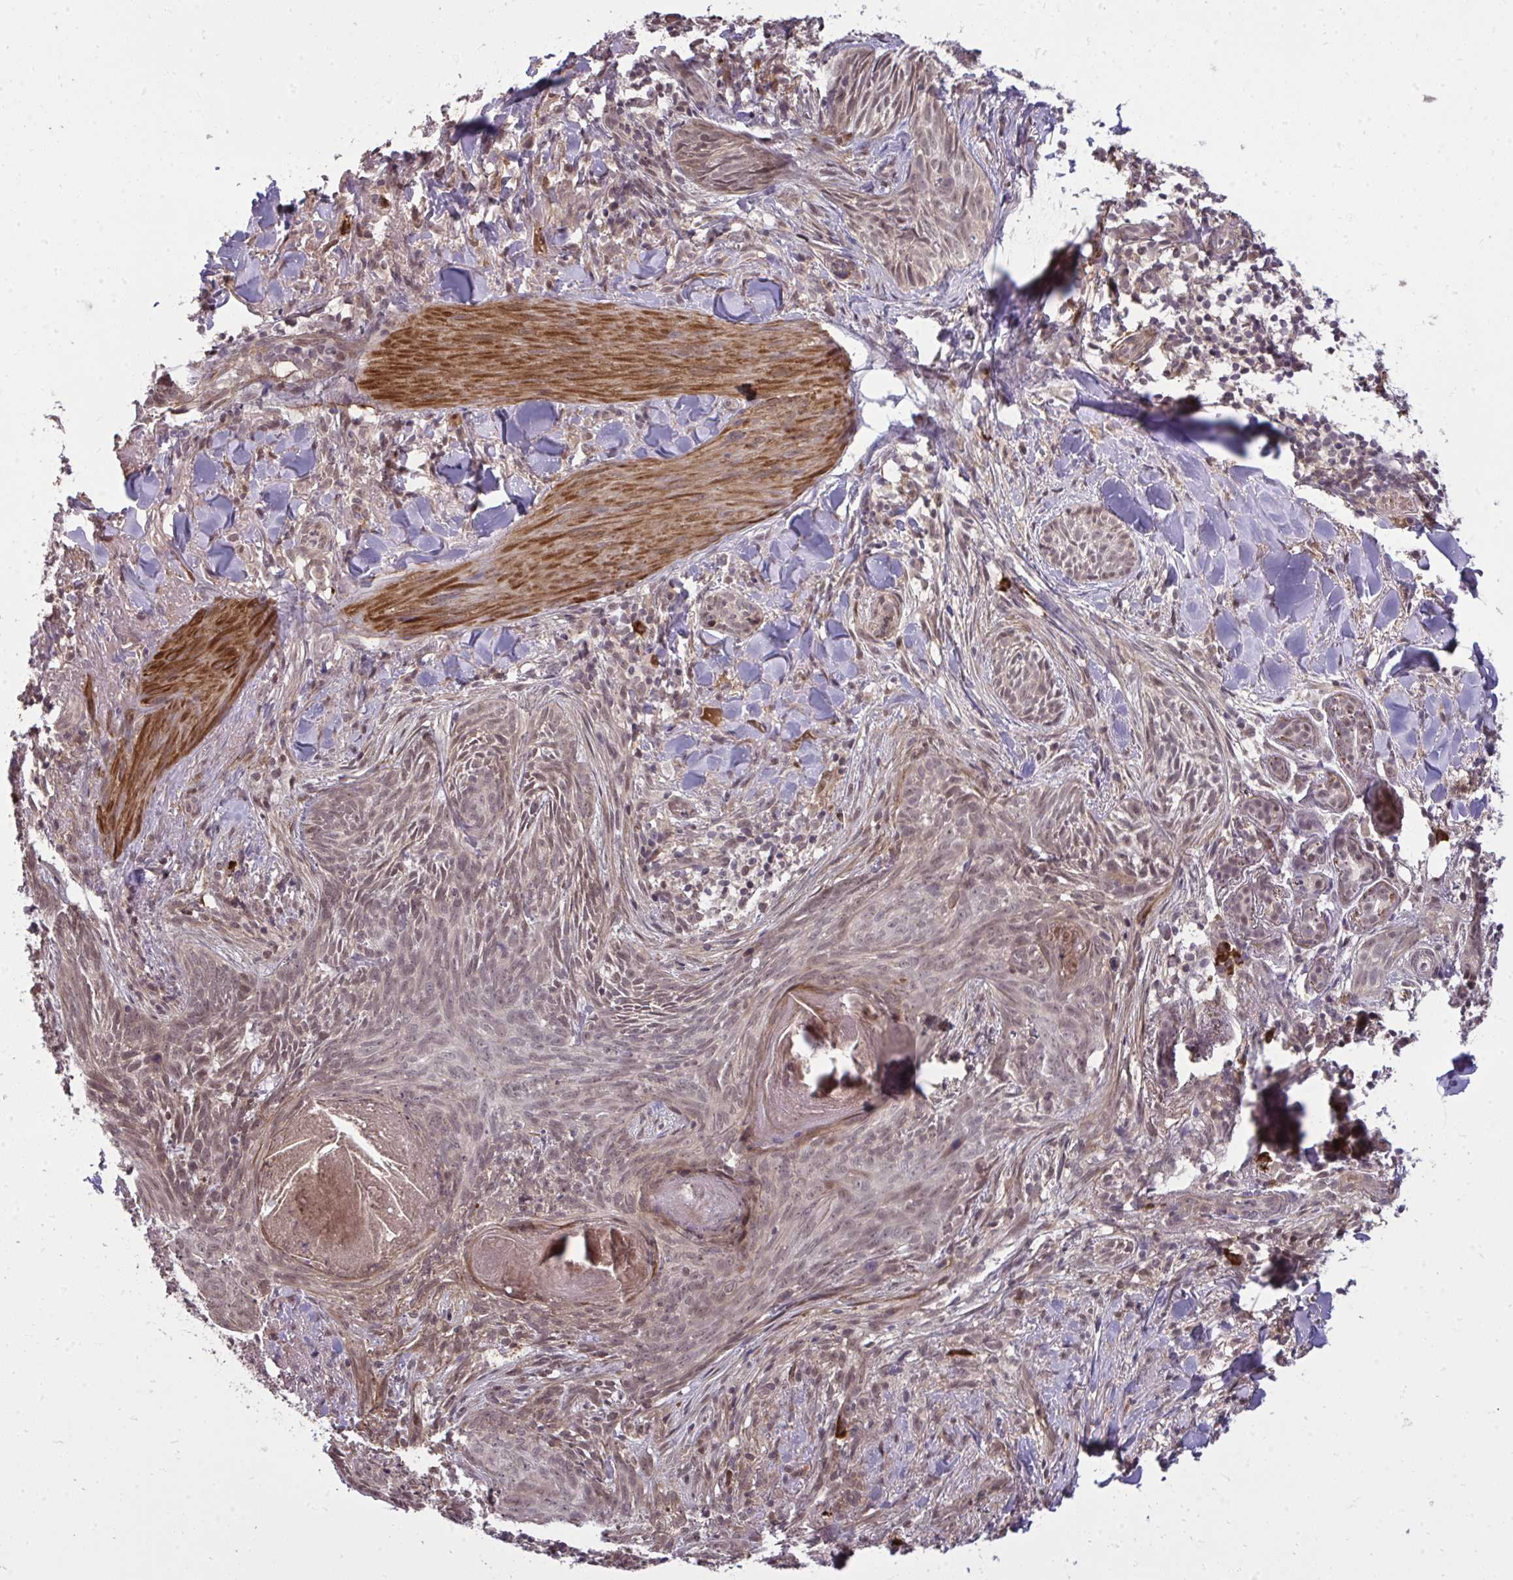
{"staining": {"intensity": "moderate", "quantity": ">75%", "location": "cytoplasmic/membranous,nuclear"}, "tissue": "skin cancer", "cell_type": "Tumor cells", "image_type": "cancer", "snomed": [{"axis": "morphology", "description": "Basal cell carcinoma"}, {"axis": "topography", "description": "Skin"}], "caption": "A photomicrograph of skin basal cell carcinoma stained for a protein reveals moderate cytoplasmic/membranous and nuclear brown staining in tumor cells.", "gene": "ZSCAN9", "patient": {"sex": "female", "age": 93}}